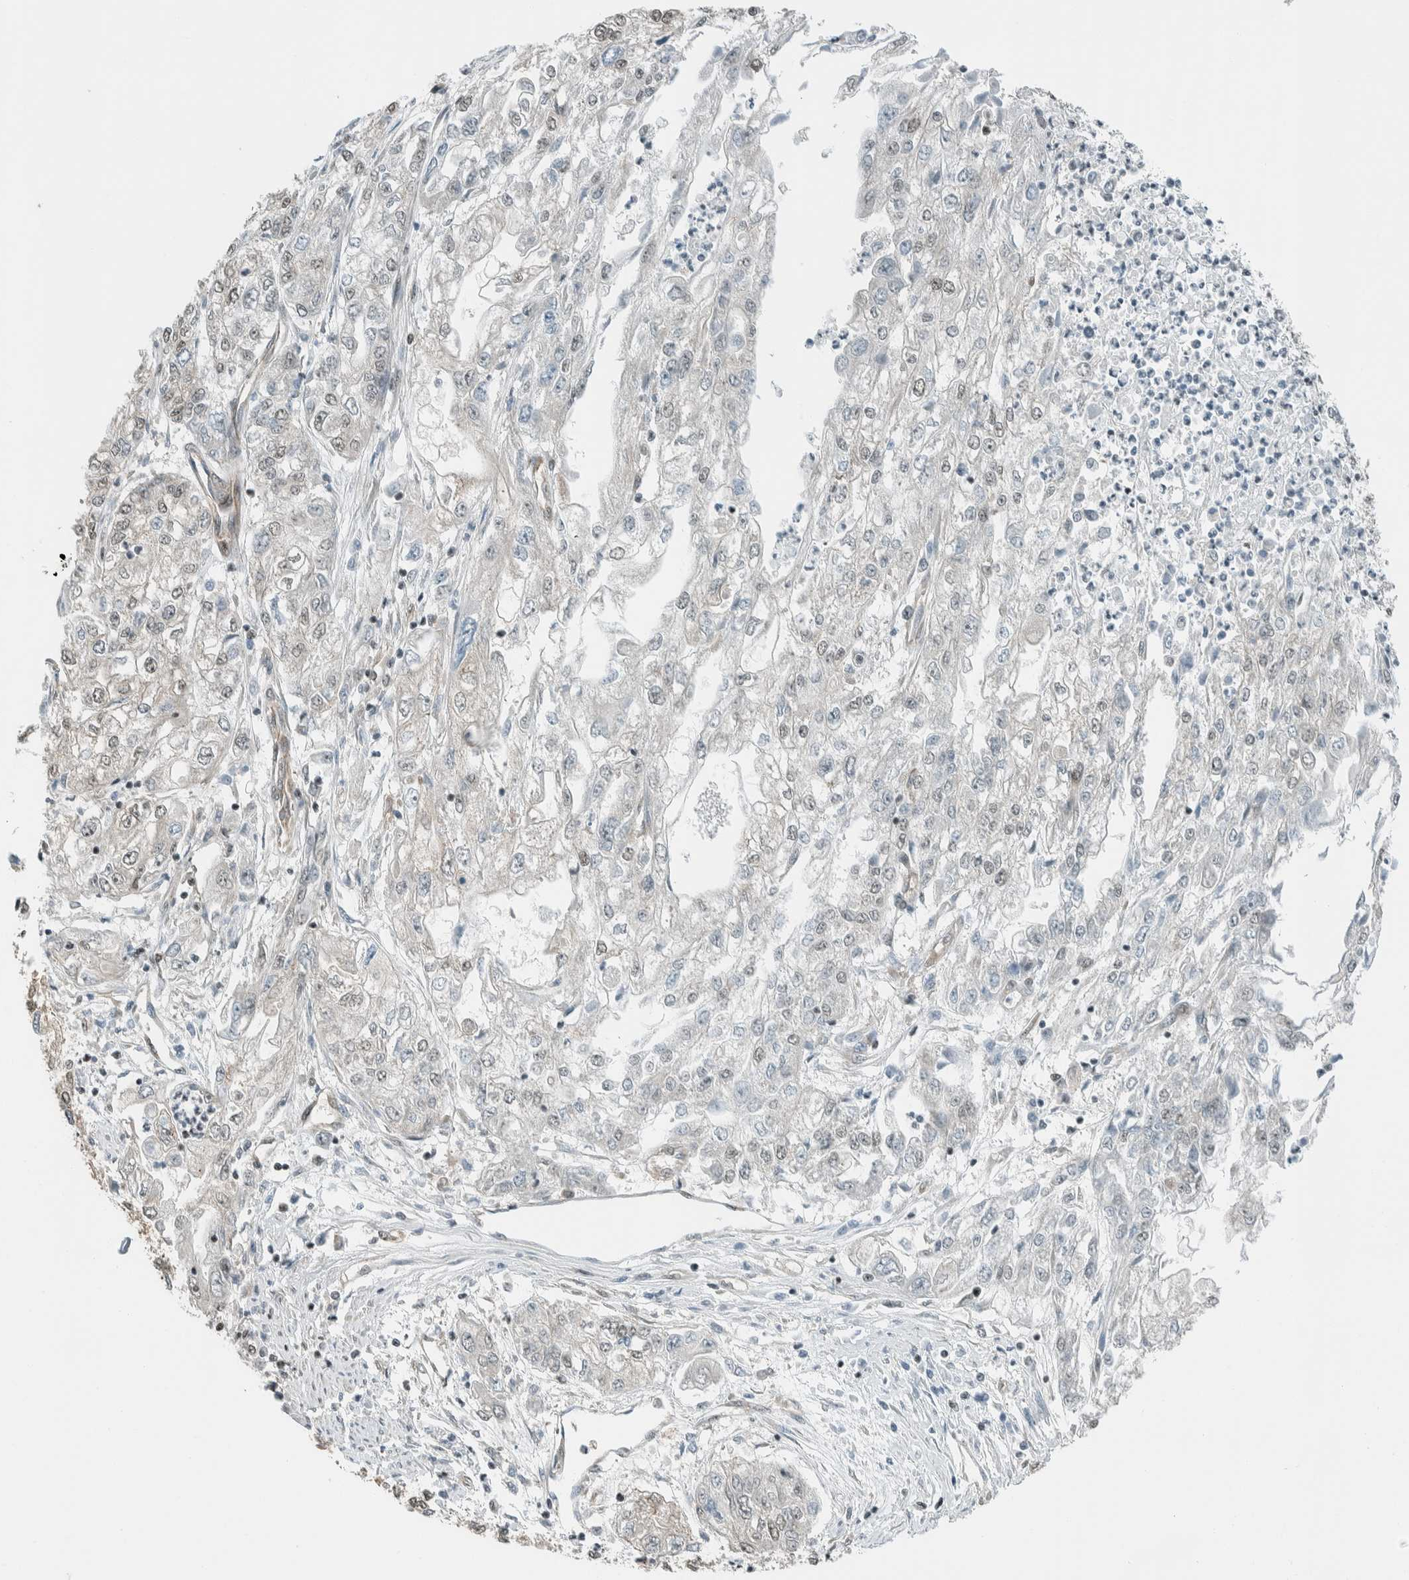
{"staining": {"intensity": "negative", "quantity": "none", "location": "none"}, "tissue": "endometrial cancer", "cell_type": "Tumor cells", "image_type": "cancer", "snomed": [{"axis": "morphology", "description": "Adenocarcinoma, NOS"}, {"axis": "topography", "description": "Endometrium"}], "caption": "This photomicrograph is of endometrial cancer (adenocarcinoma) stained with immunohistochemistry (IHC) to label a protein in brown with the nuclei are counter-stained blue. There is no expression in tumor cells. (DAB IHC, high magnification).", "gene": "NIBAN2", "patient": {"sex": "female", "age": 49}}